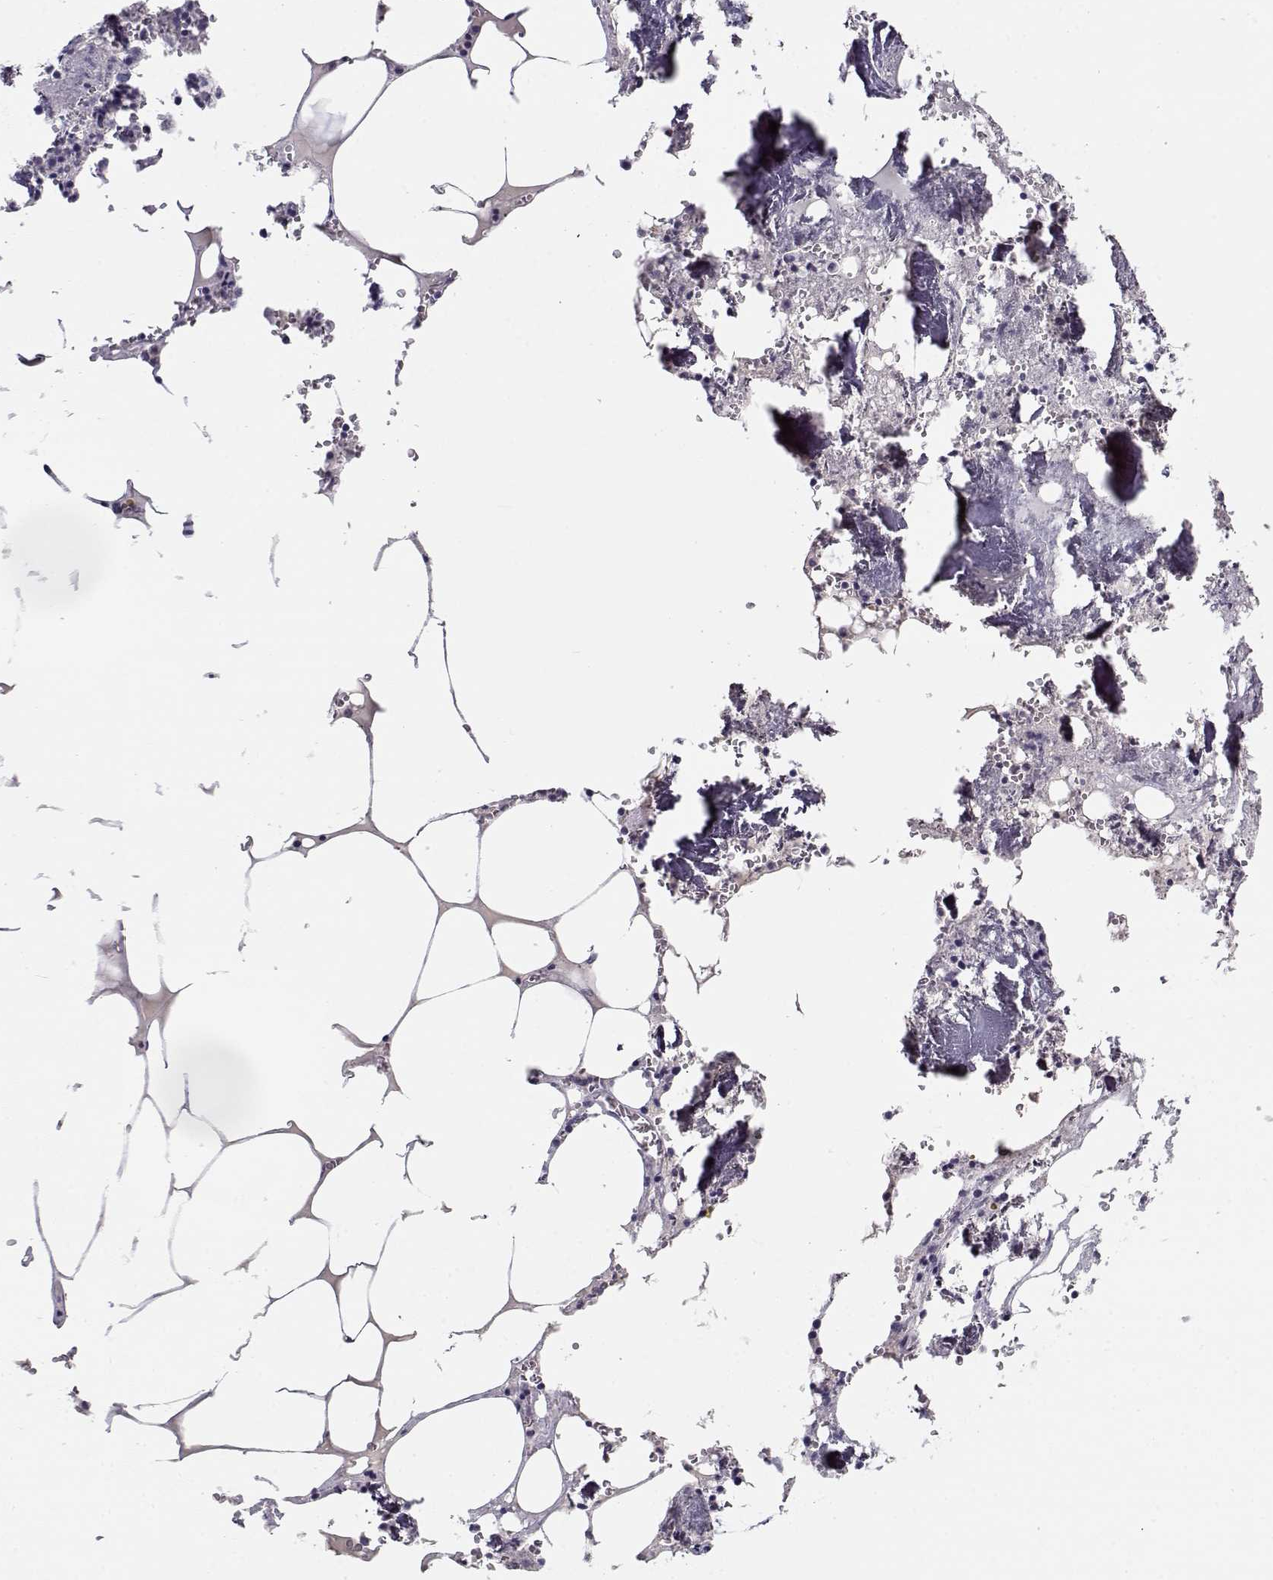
{"staining": {"intensity": "negative", "quantity": "none", "location": "none"}, "tissue": "bone marrow", "cell_type": "Hematopoietic cells", "image_type": "normal", "snomed": [{"axis": "morphology", "description": "Normal tissue, NOS"}, {"axis": "topography", "description": "Bone marrow"}], "caption": "A high-resolution photomicrograph shows immunohistochemistry (IHC) staining of unremarkable bone marrow, which exhibits no significant positivity in hematopoietic cells.", "gene": "C16orf86", "patient": {"sex": "male", "age": 54}}